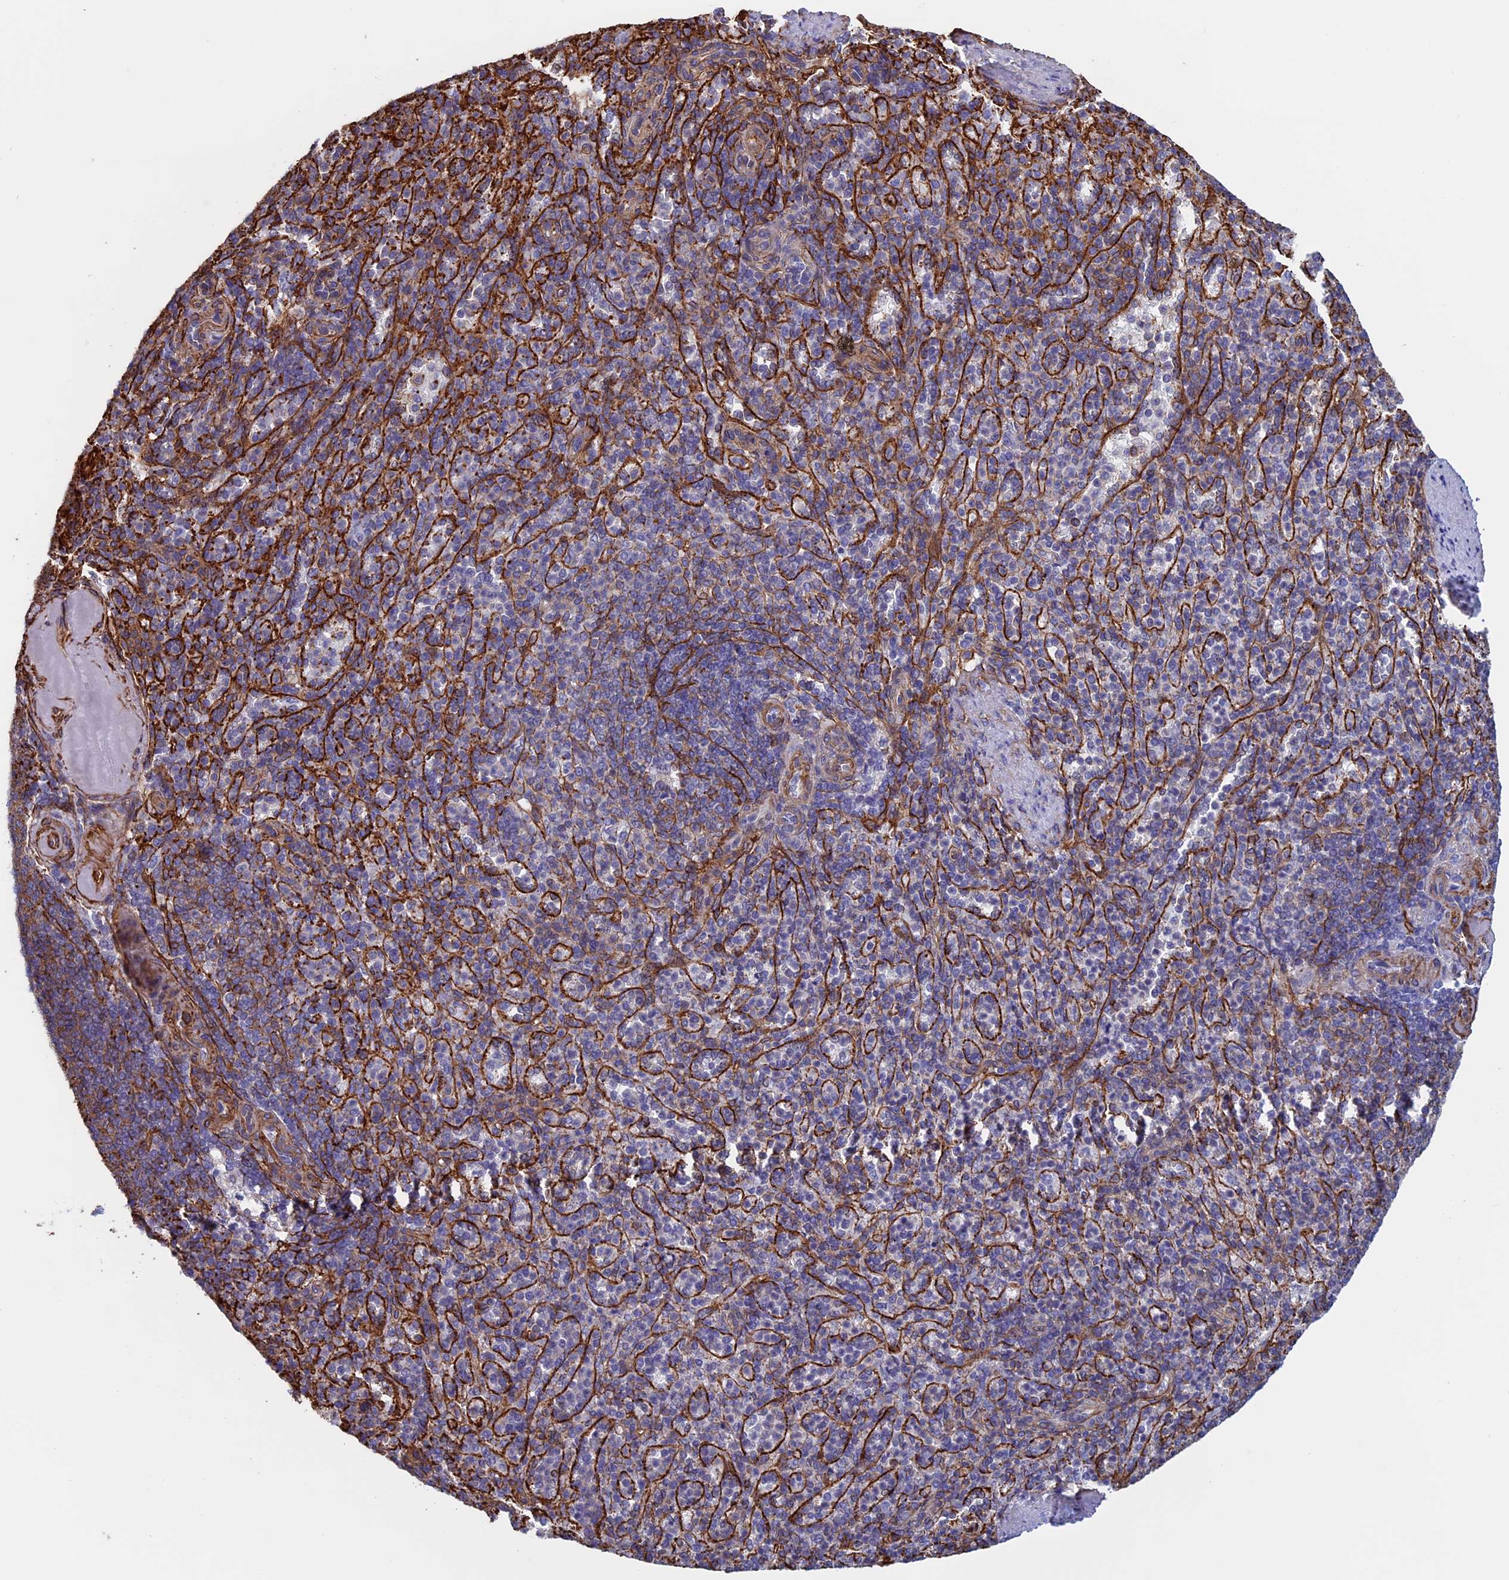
{"staining": {"intensity": "moderate", "quantity": "<25%", "location": "cytoplasmic/membranous"}, "tissue": "spleen", "cell_type": "Cells in red pulp", "image_type": "normal", "snomed": [{"axis": "morphology", "description": "Normal tissue, NOS"}, {"axis": "topography", "description": "Spleen"}], "caption": "Protein staining reveals moderate cytoplasmic/membranous expression in about <25% of cells in red pulp in benign spleen.", "gene": "ANGPTL2", "patient": {"sex": "female", "age": 74}}